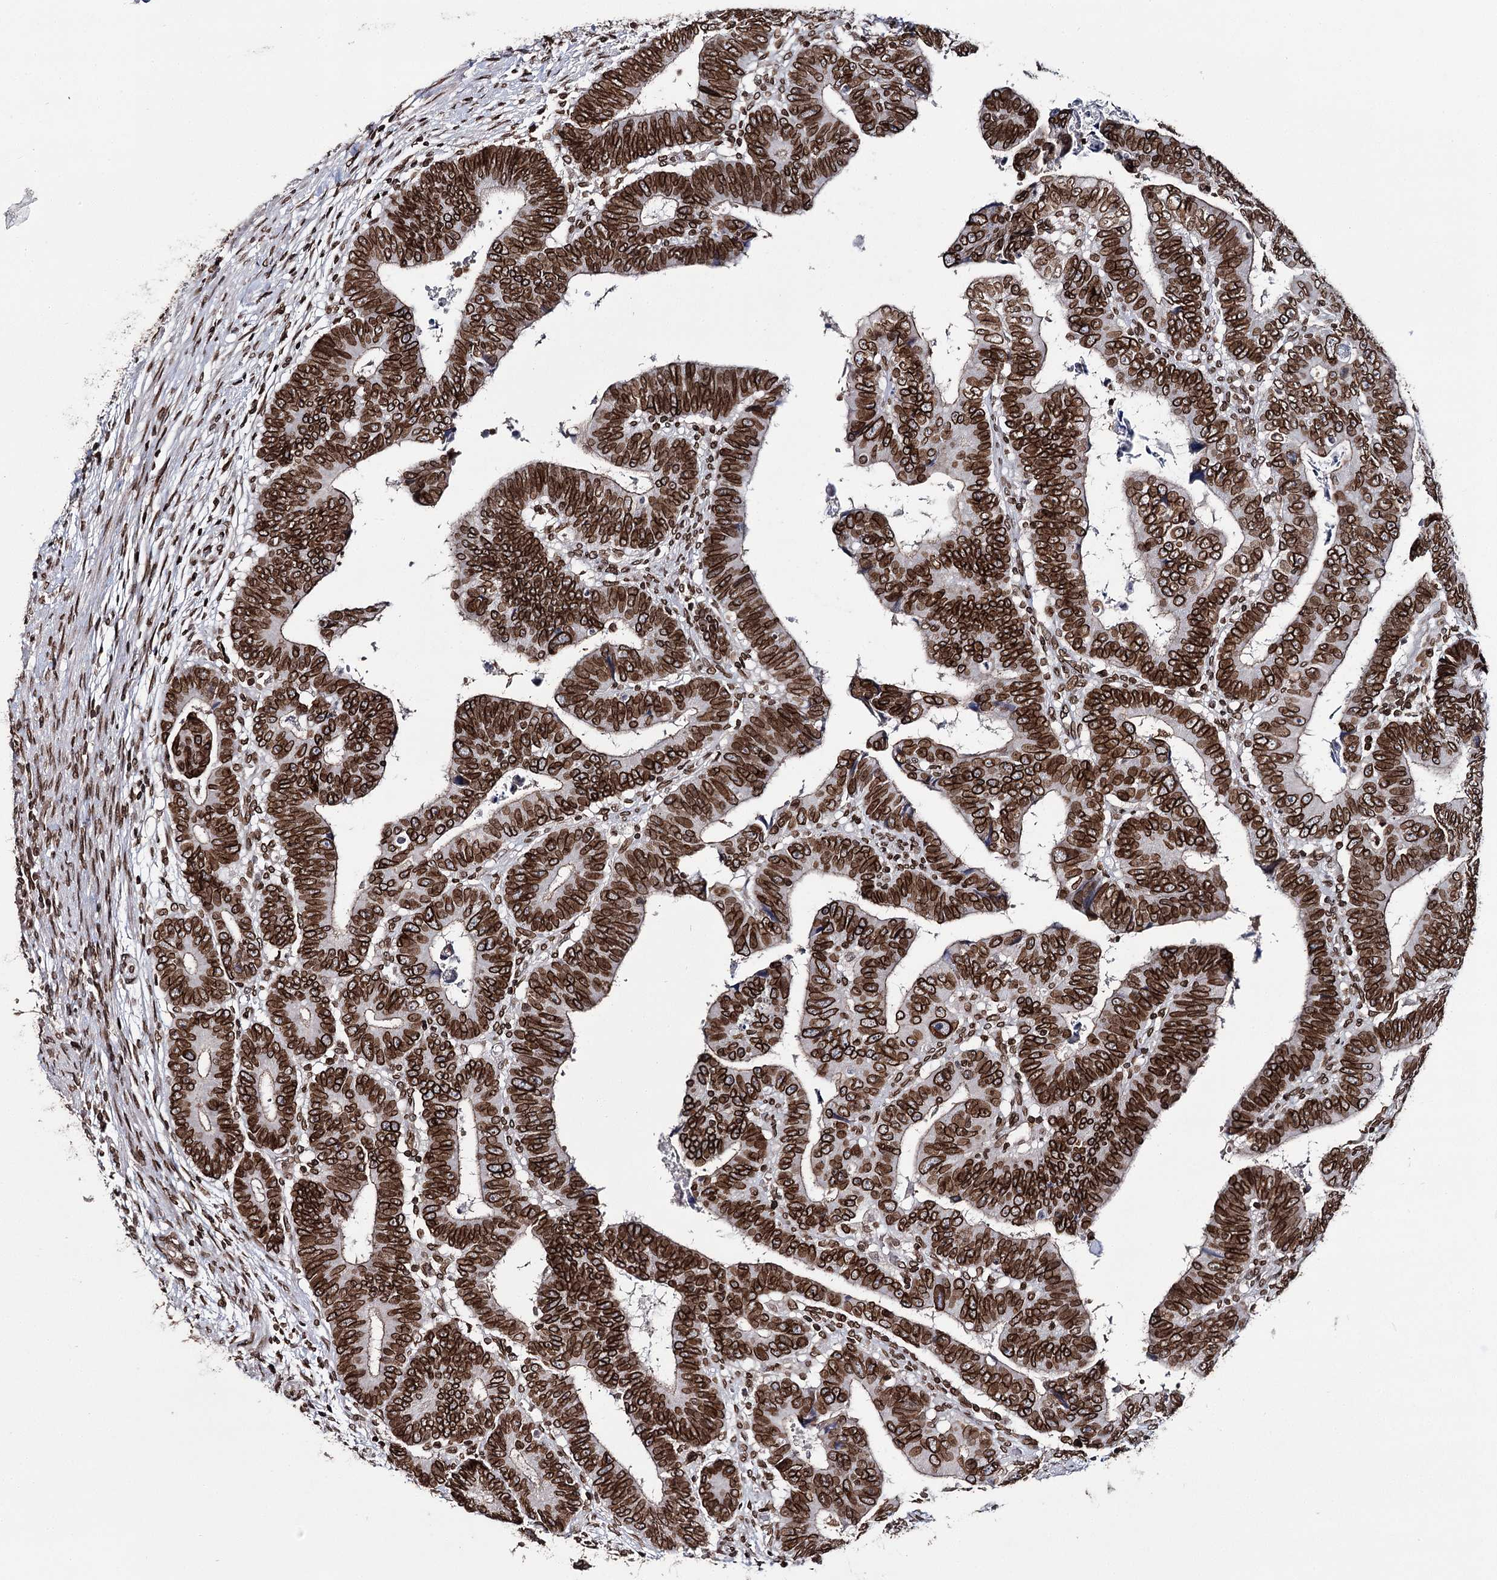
{"staining": {"intensity": "strong", "quantity": ">75%", "location": "cytoplasmic/membranous,nuclear"}, "tissue": "colorectal cancer", "cell_type": "Tumor cells", "image_type": "cancer", "snomed": [{"axis": "morphology", "description": "Normal tissue, NOS"}, {"axis": "morphology", "description": "Adenocarcinoma, NOS"}, {"axis": "topography", "description": "Rectum"}], "caption": "A high amount of strong cytoplasmic/membranous and nuclear staining is present in approximately >75% of tumor cells in adenocarcinoma (colorectal) tissue. (brown staining indicates protein expression, while blue staining denotes nuclei).", "gene": "KIAA0930", "patient": {"sex": "female", "age": 65}}